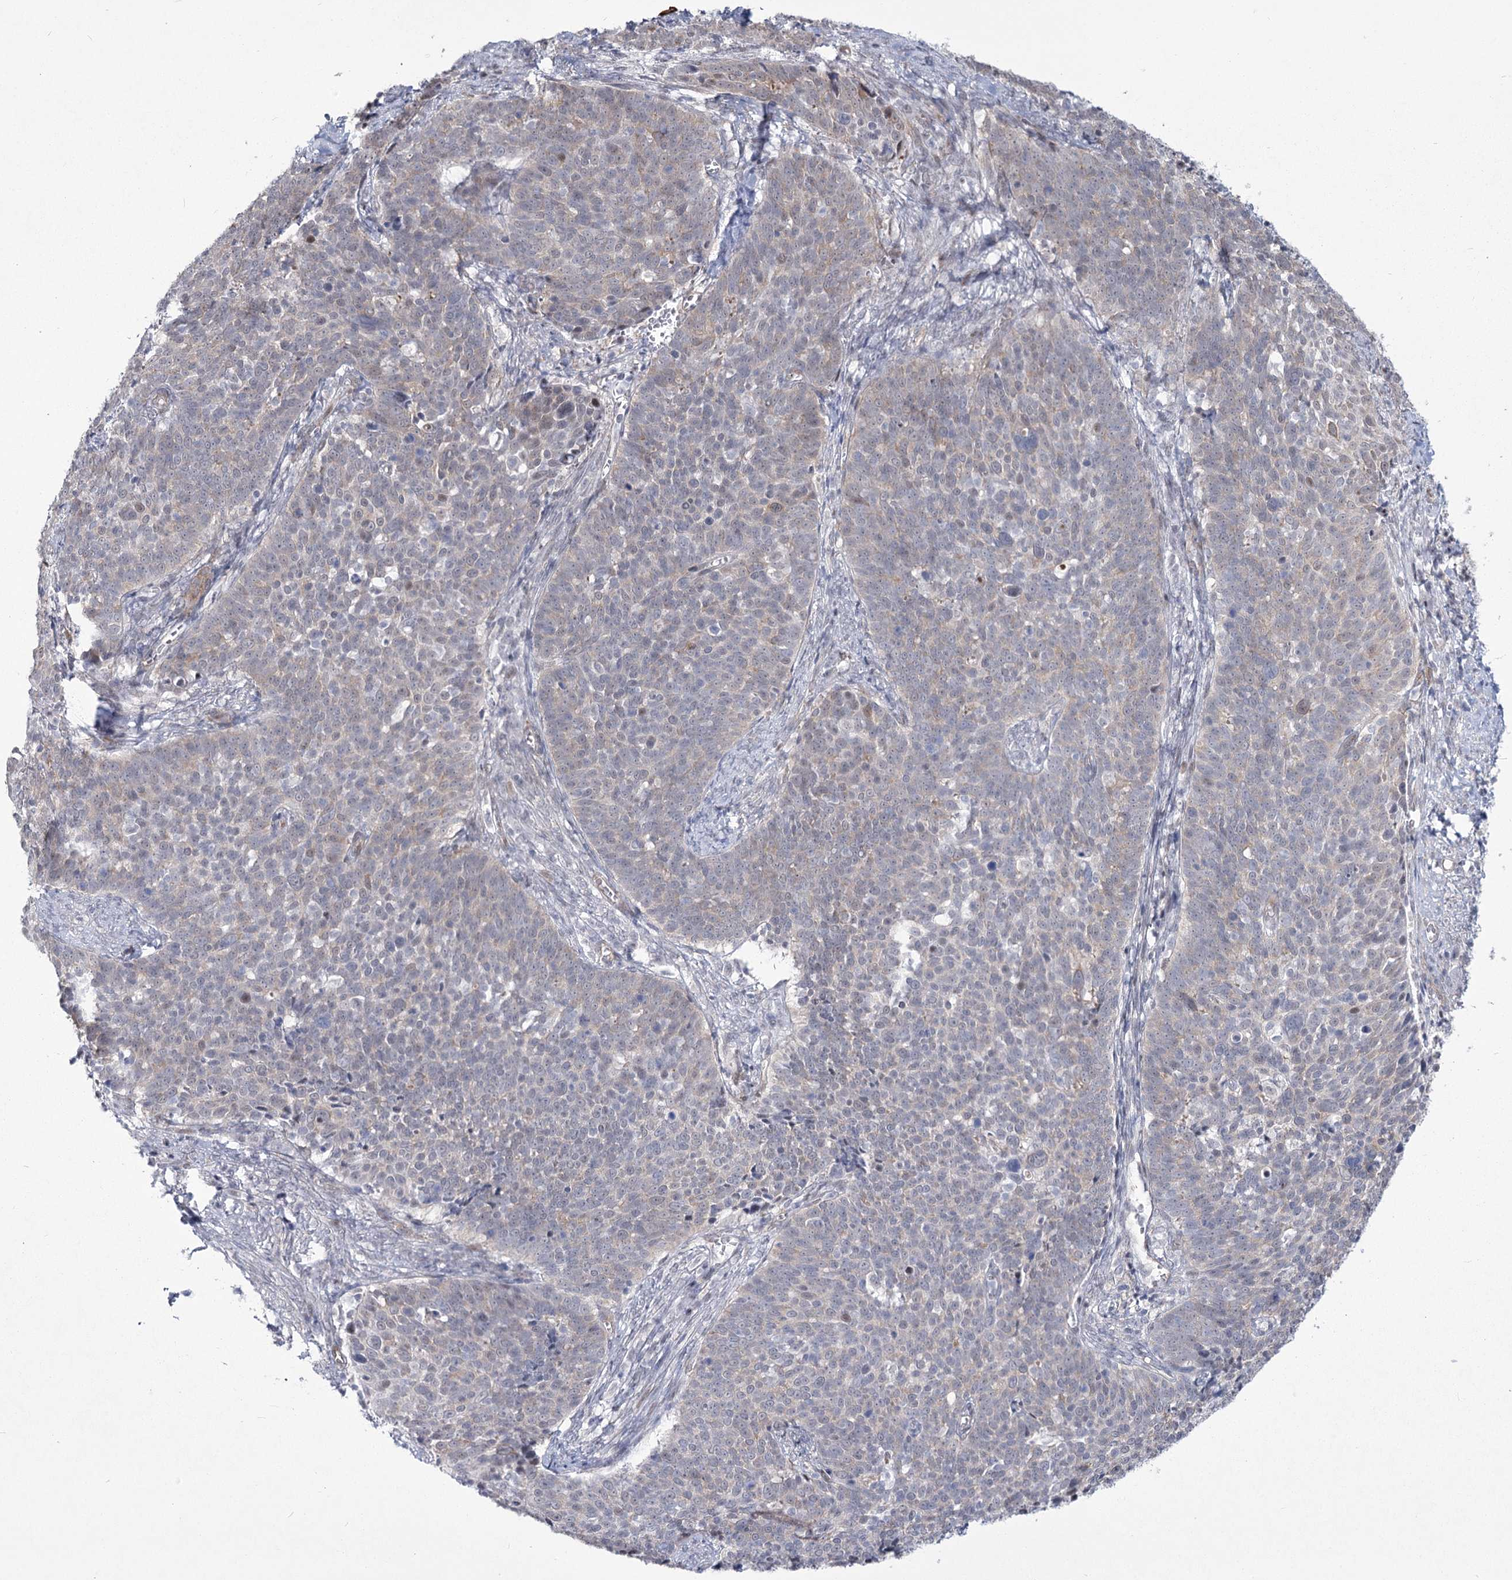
{"staining": {"intensity": "negative", "quantity": "none", "location": "none"}, "tissue": "cervical cancer", "cell_type": "Tumor cells", "image_type": "cancer", "snomed": [{"axis": "morphology", "description": "Squamous cell carcinoma, NOS"}, {"axis": "topography", "description": "Cervix"}], "caption": "DAB immunohistochemical staining of squamous cell carcinoma (cervical) displays no significant positivity in tumor cells.", "gene": "YBX3", "patient": {"sex": "female", "age": 39}}